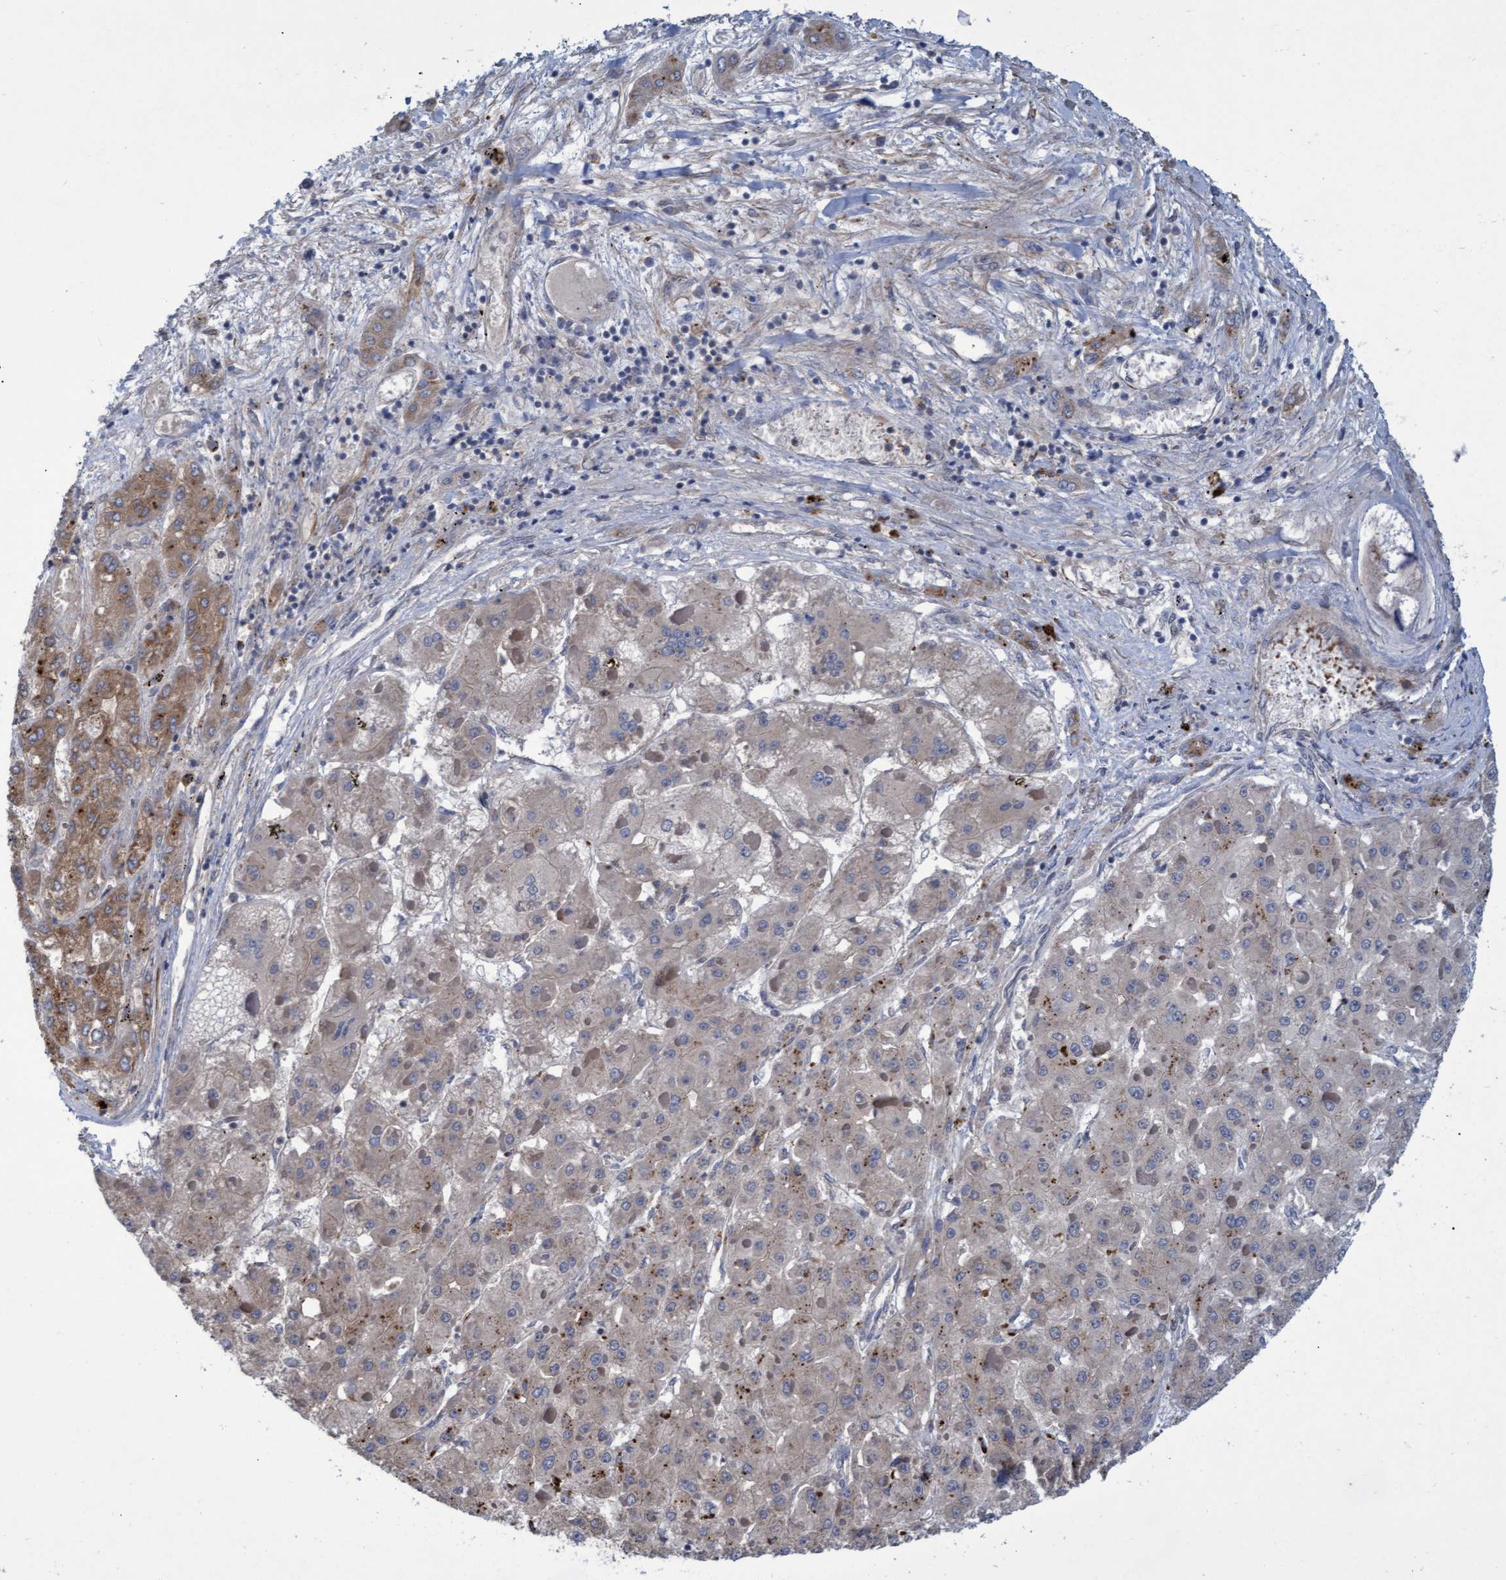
{"staining": {"intensity": "weak", "quantity": ">75%", "location": "cytoplasmic/membranous"}, "tissue": "liver cancer", "cell_type": "Tumor cells", "image_type": "cancer", "snomed": [{"axis": "morphology", "description": "Carcinoma, Hepatocellular, NOS"}, {"axis": "topography", "description": "Liver"}], "caption": "This micrograph exhibits immunohistochemistry (IHC) staining of liver cancer (hepatocellular carcinoma), with low weak cytoplasmic/membranous staining in about >75% of tumor cells.", "gene": "NAA15", "patient": {"sex": "female", "age": 73}}